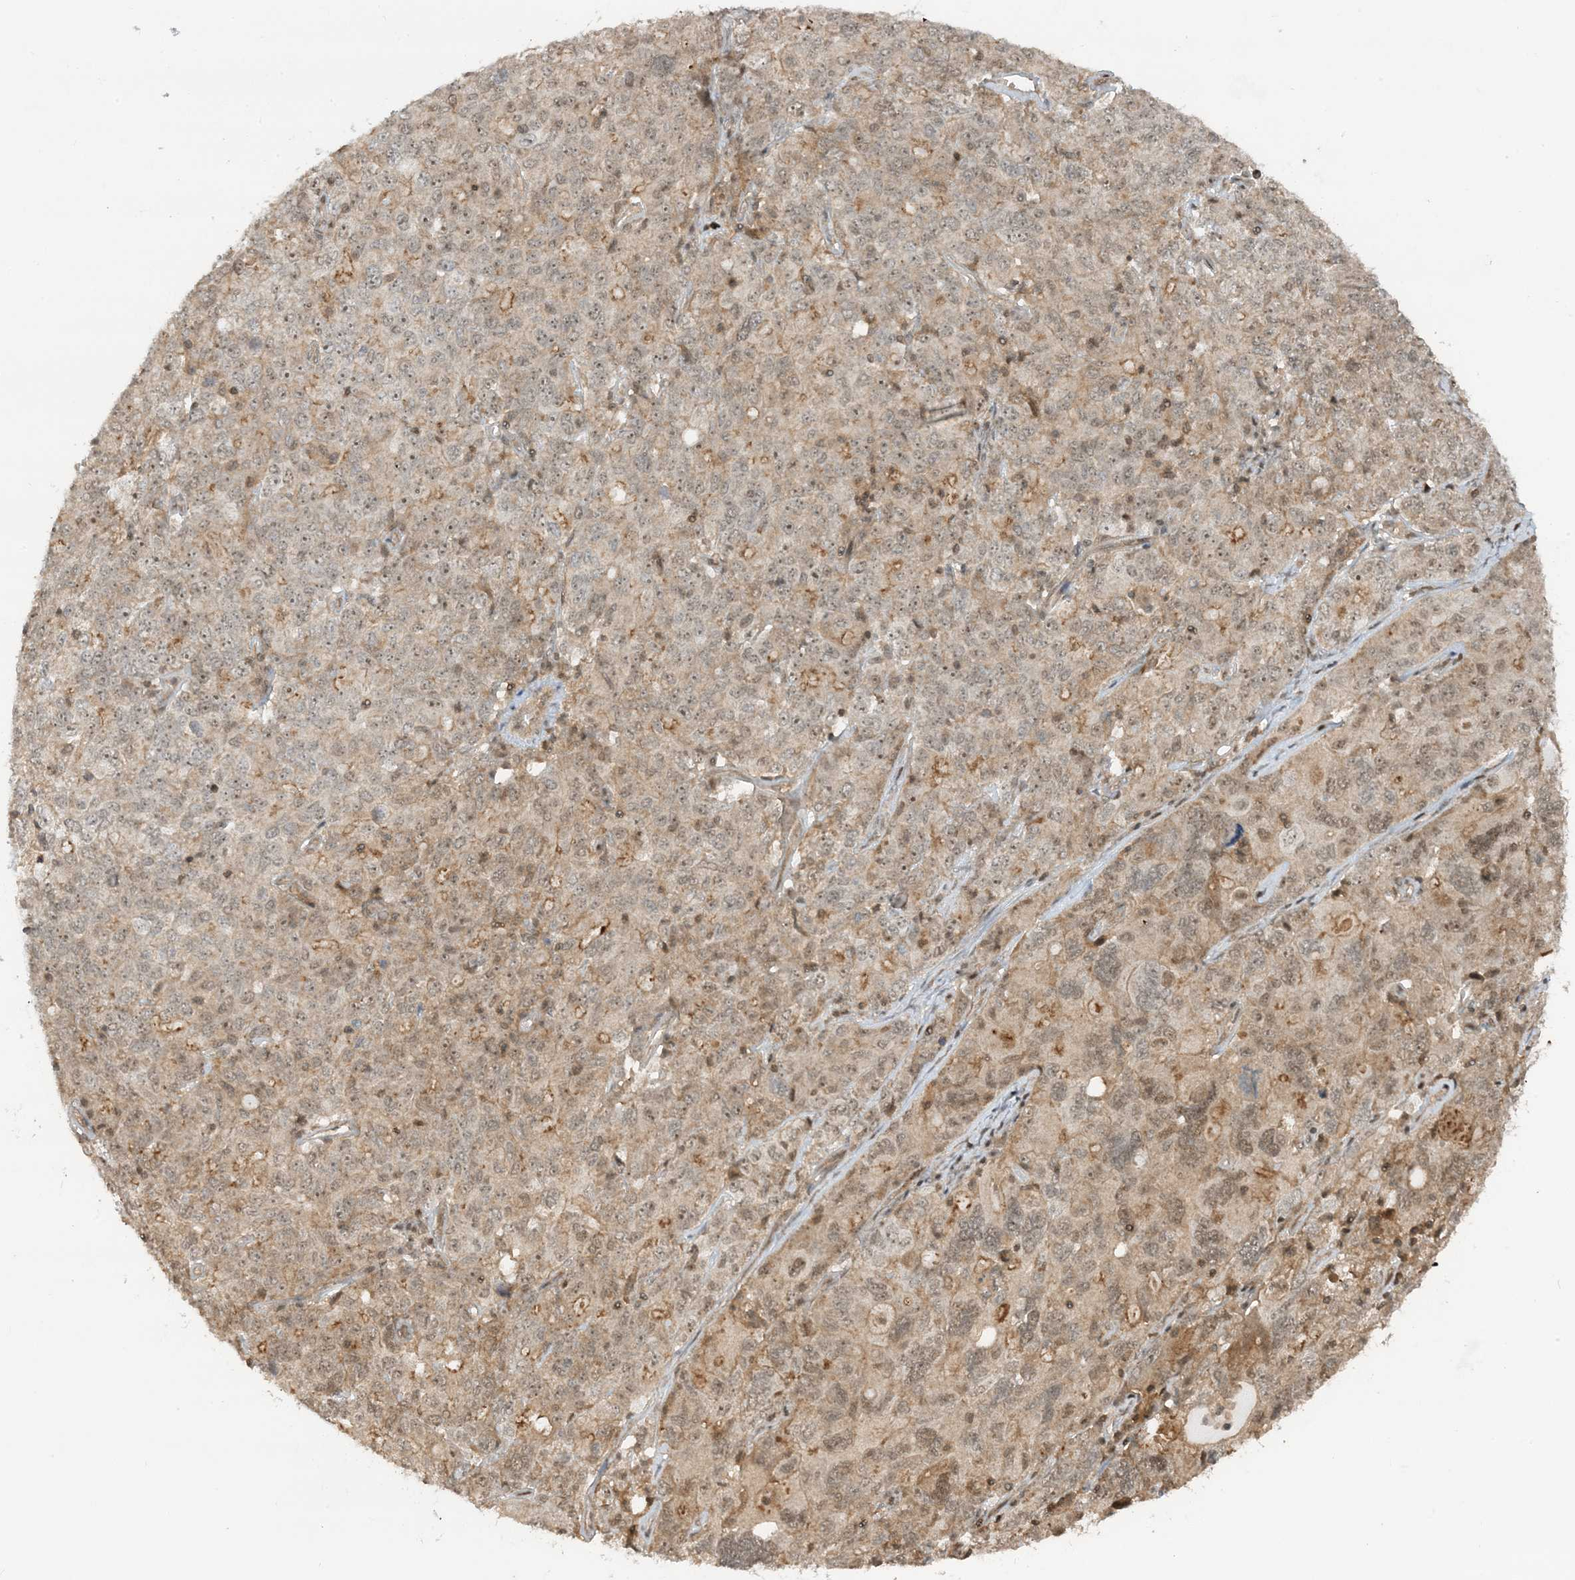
{"staining": {"intensity": "weak", "quantity": "25%-75%", "location": "nuclear"}, "tissue": "ovarian cancer", "cell_type": "Tumor cells", "image_type": "cancer", "snomed": [{"axis": "morphology", "description": "Carcinoma, endometroid"}, {"axis": "topography", "description": "Ovary"}], "caption": "Brown immunohistochemical staining in human endometroid carcinoma (ovarian) reveals weak nuclear staining in approximately 25%-75% of tumor cells. Nuclei are stained in blue.", "gene": "PPP1R7", "patient": {"sex": "female", "age": 62}}